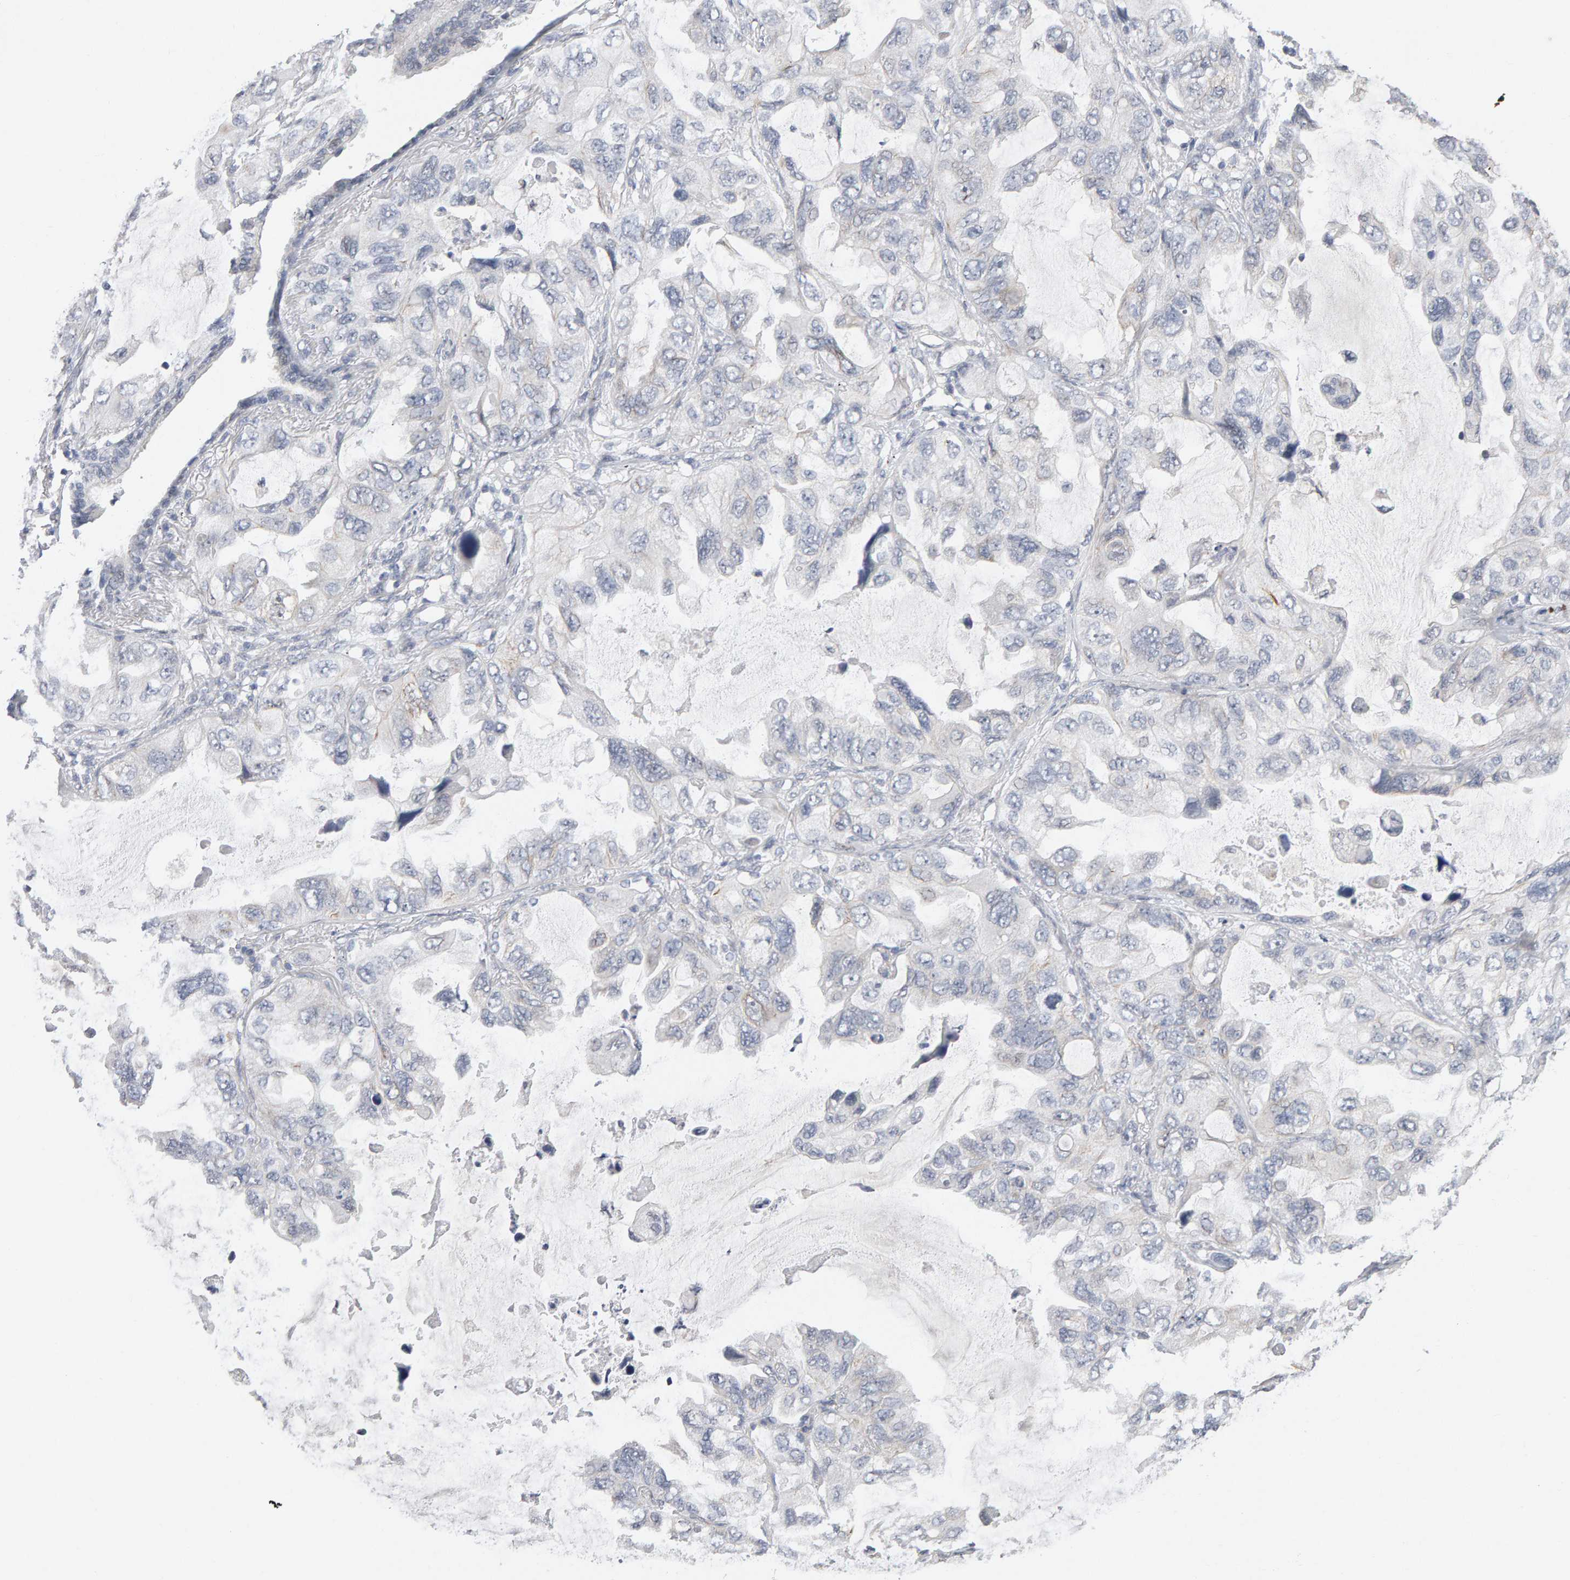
{"staining": {"intensity": "negative", "quantity": "none", "location": "none"}, "tissue": "lung cancer", "cell_type": "Tumor cells", "image_type": "cancer", "snomed": [{"axis": "morphology", "description": "Squamous cell carcinoma, NOS"}, {"axis": "topography", "description": "Lung"}], "caption": "Histopathology image shows no protein staining in tumor cells of squamous cell carcinoma (lung) tissue. The staining is performed using DAB brown chromogen with nuclei counter-stained in using hematoxylin.", "gene": "HNF4A", "patient": {"sex": "female", "age": 73}}